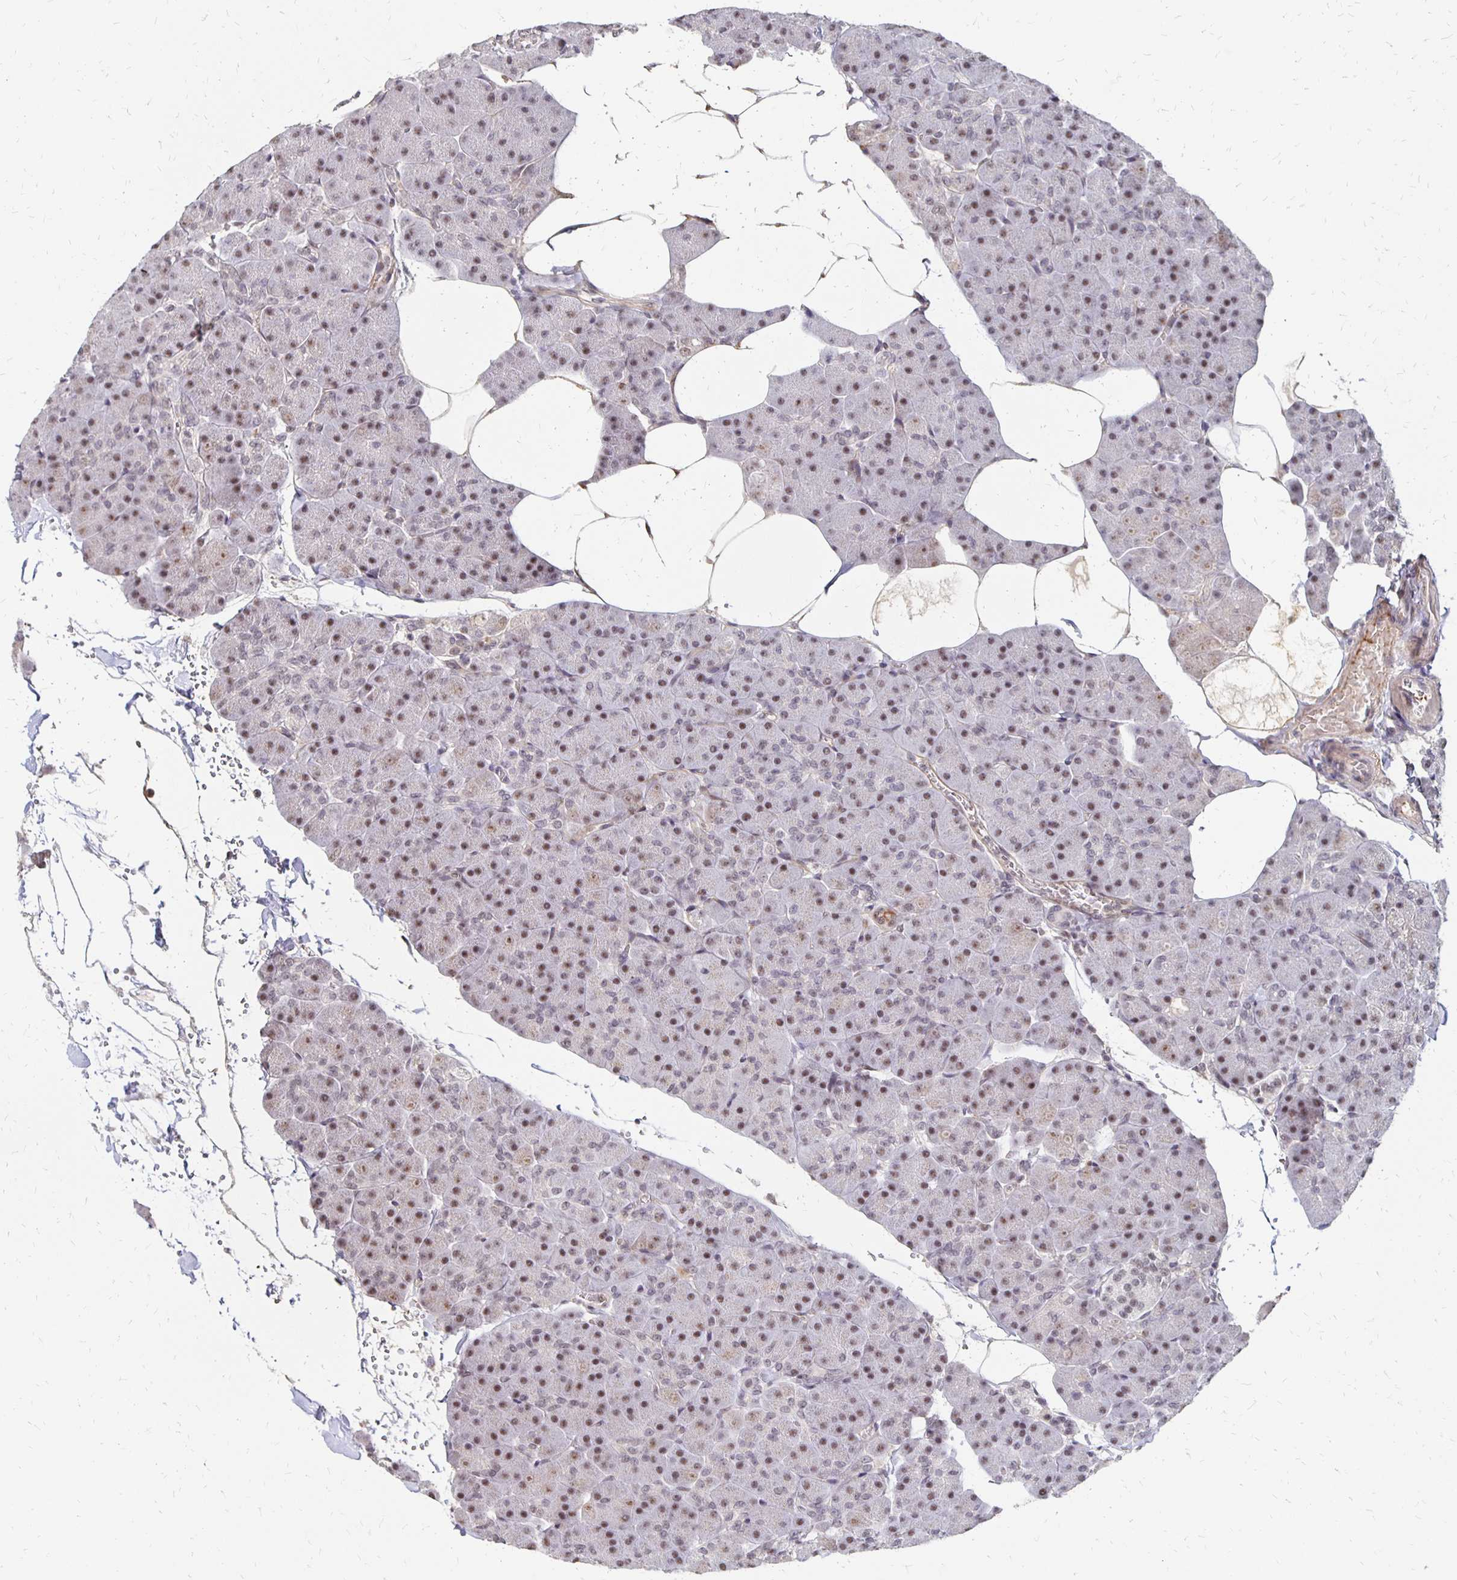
{"staining": {"intensity": "moderate", "quantity": "25%-75%", "location": "nuclear"}, "tissue": "pancreas", "cell_type": "Exocrine glandular cells", "image_type": "normal", "snomed": [{"axis": "morphology", "description": "Normal tissue, NOS"}, {"axis": "topography", "description": "Pancreas"}], "caption": "This photomicrograph shows immunohistochemistry staining of unremarkable pancreas, with medium moderate nuclear positivity in approximately 25%-75% of exocrine glandular cells.", "gene": "CLASRP", "patient": {"sex": "male", "age": 35}}